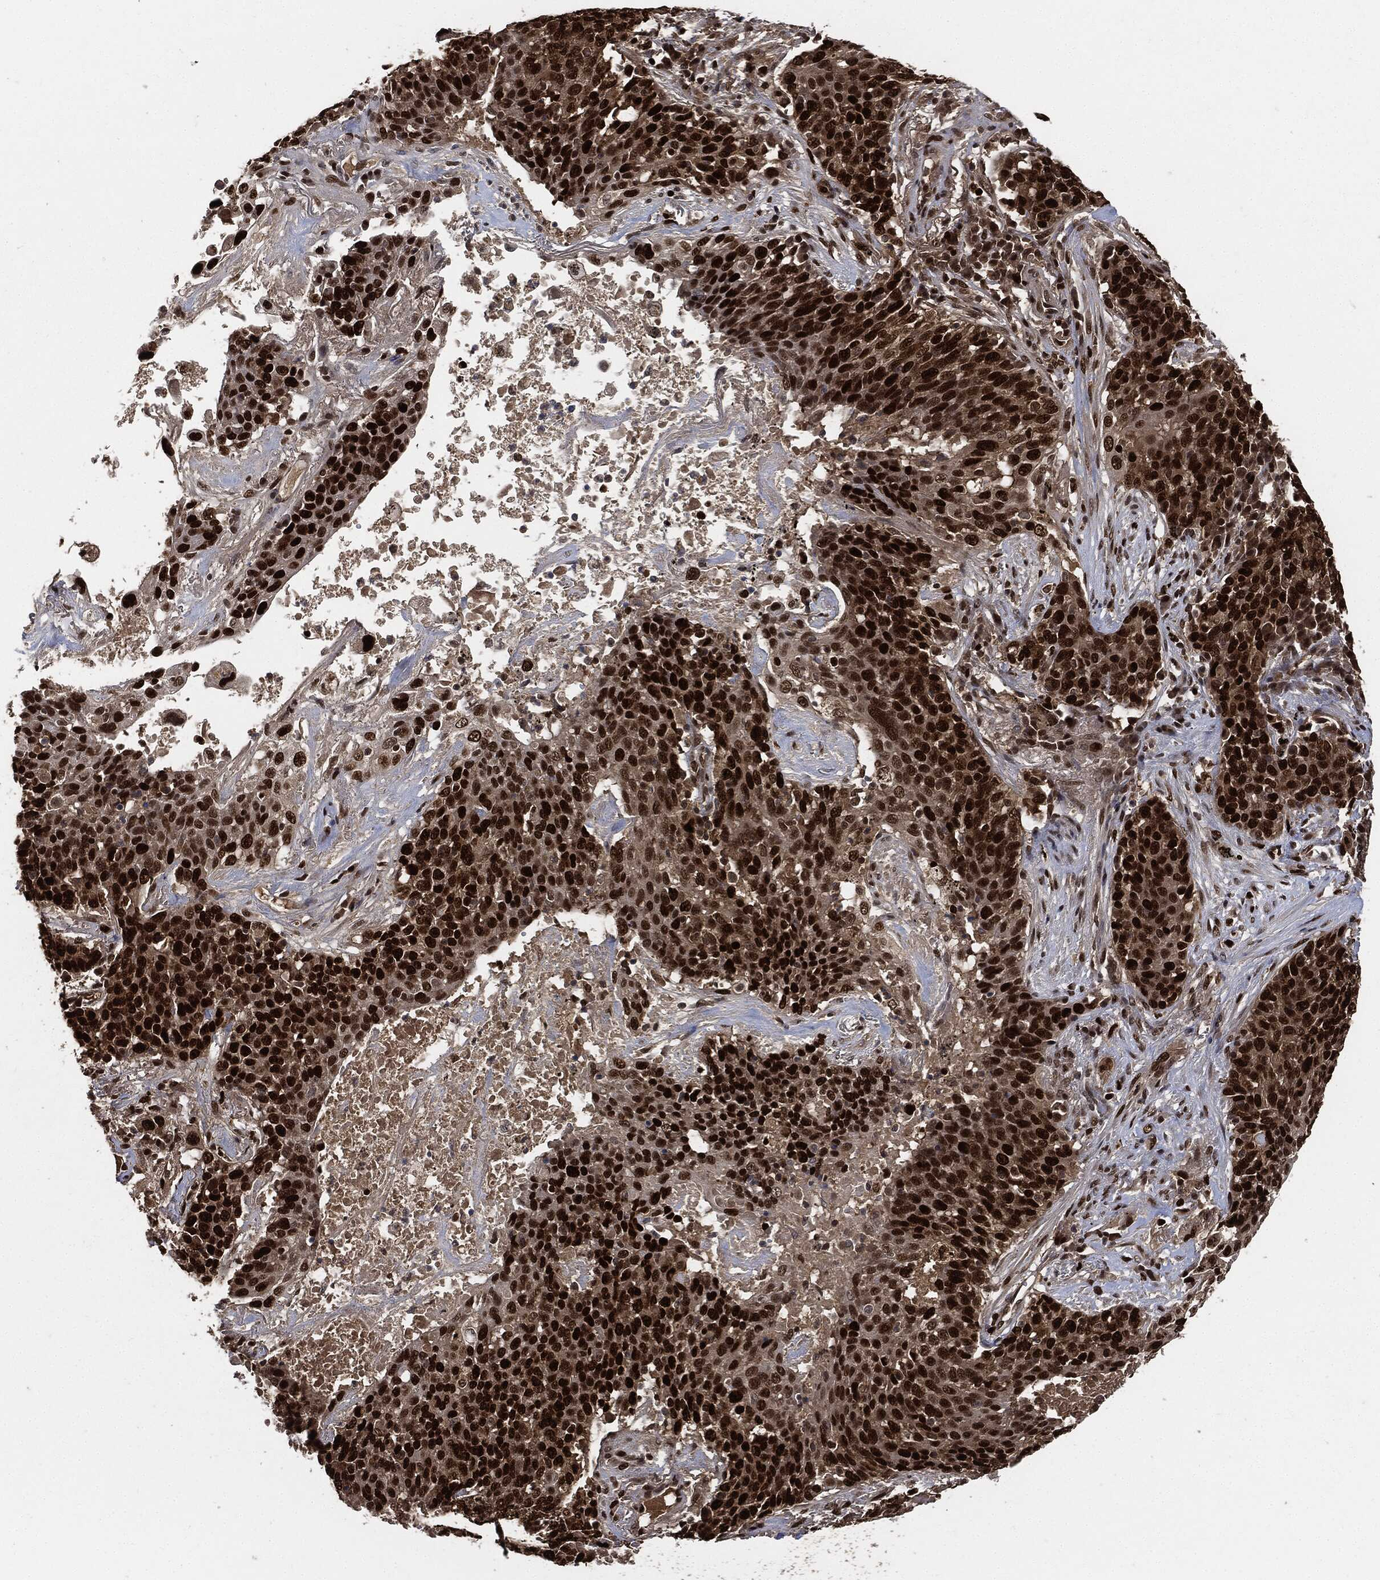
{"staining": {"intensity": "strong", "quantity": ">75%", "location": "nuclear"}, "tissue": "lung cancer", "cell_type": "Tumor cells", "image_type": "cancer", "snomed": [{"axis": "morphology", "description": "Squamous cell carcinoma, NOS"}, {"axis": "topography", "description": "Lung"}], "caption": "Strong nuclear positivity for a protein is identified in about >75% of tumor cells of lung cancer using immunohistochemistry.", "gene": "PCNA", "patient": {"sex": "male", "age": 82}}